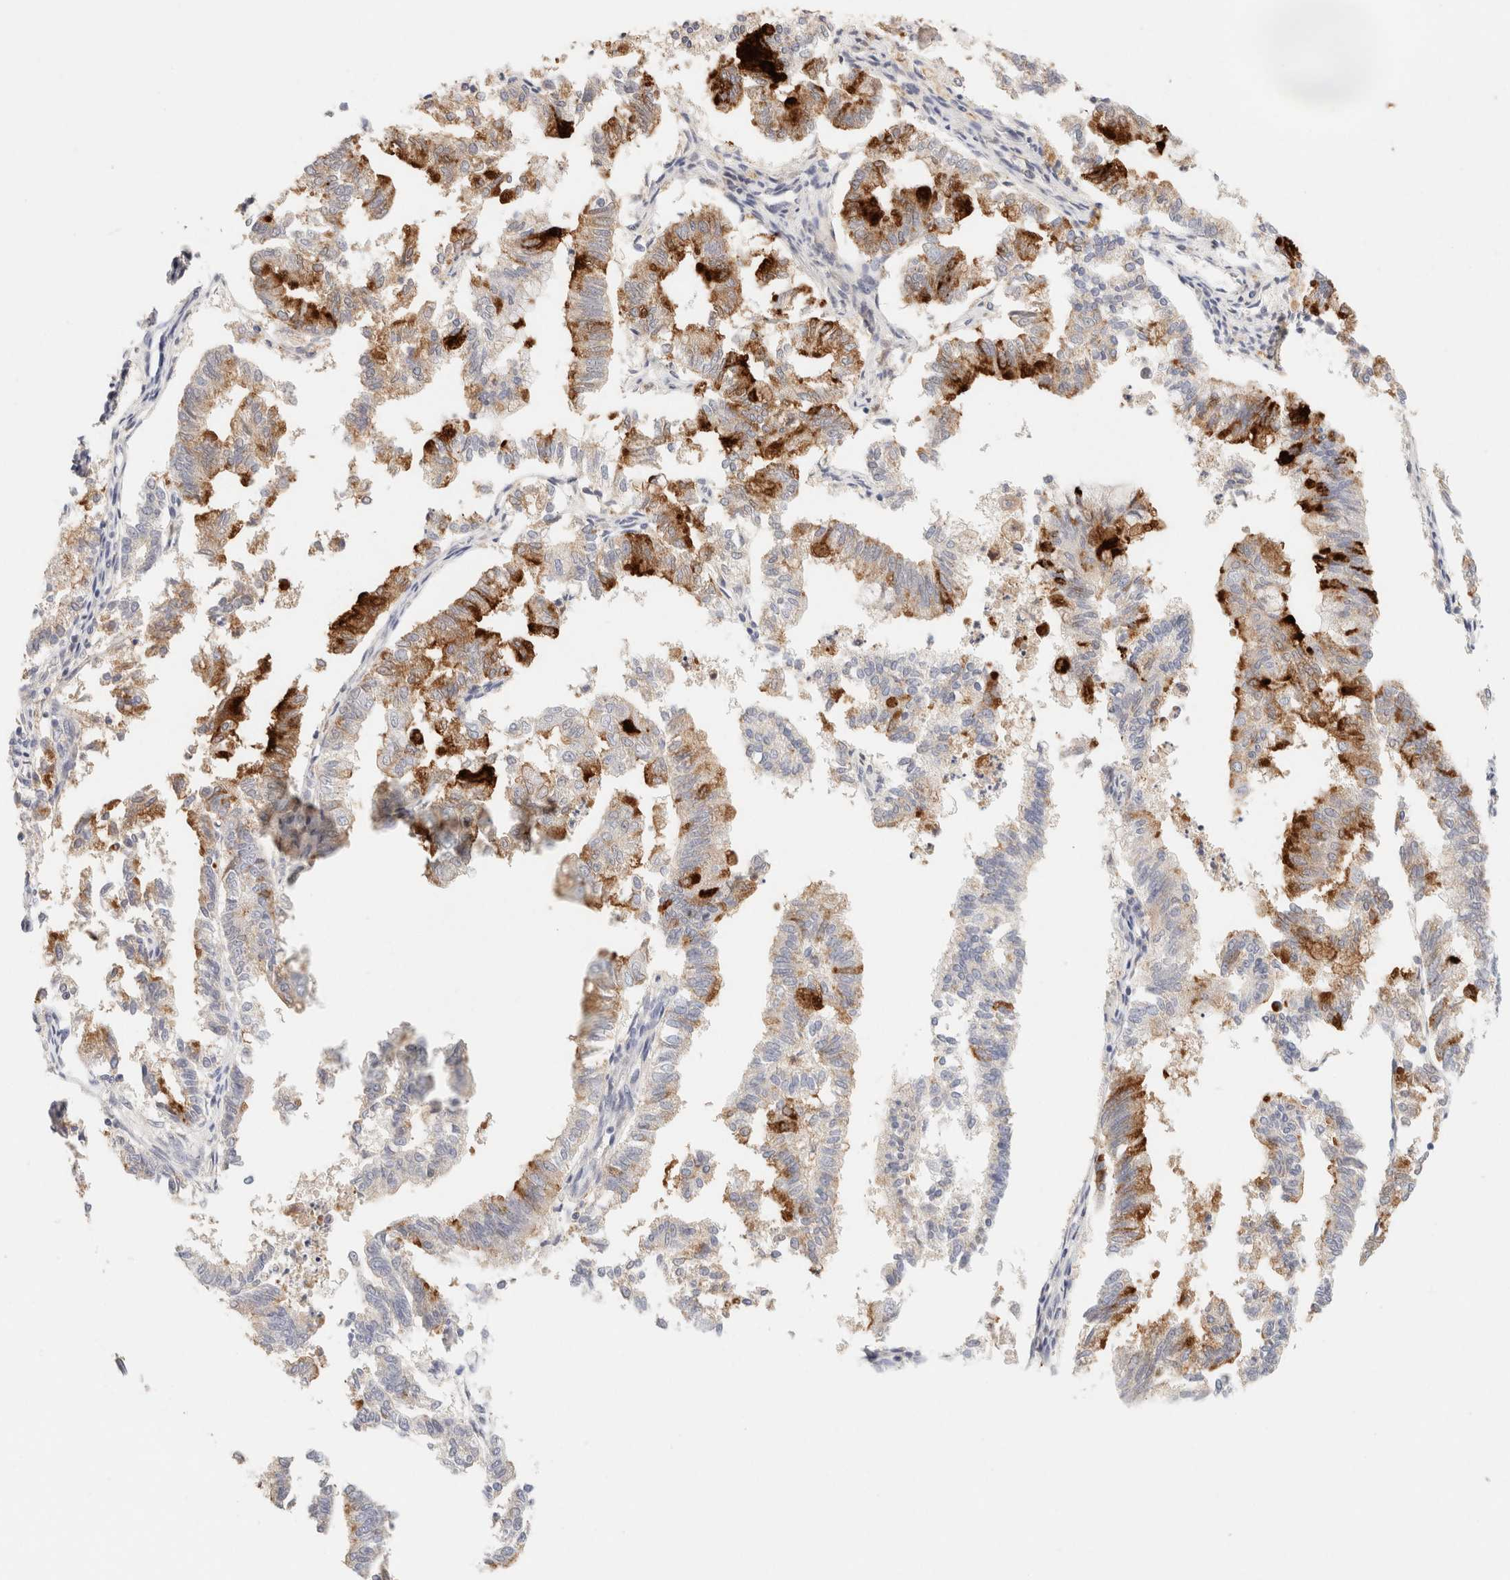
{"staining": {"intensity": "strong", "quantity": "25%-75%", "location": "cytoplasmic/membranous"}, "tissue": "endometrial cancer", "cell_type": "Tumor cells", "image_type": "cancer", "snomed": [{"axis": "morphology", "description": "Necrosis, NOS"}, {"axis": "morphology", "description": "Adenocarcinoma, NOS"}, {"axis": "topography", "description": "Endometrium"}], "caption": "Brown immunohistochemical staining in endometrial cancer (adenocarcinoma) shows strong cytoplasmic/membranous expression in approximately 25%-75% of tumor cells.", "gene": "SCGB2A2", "patient": {"sex": "female", "age": 79}}